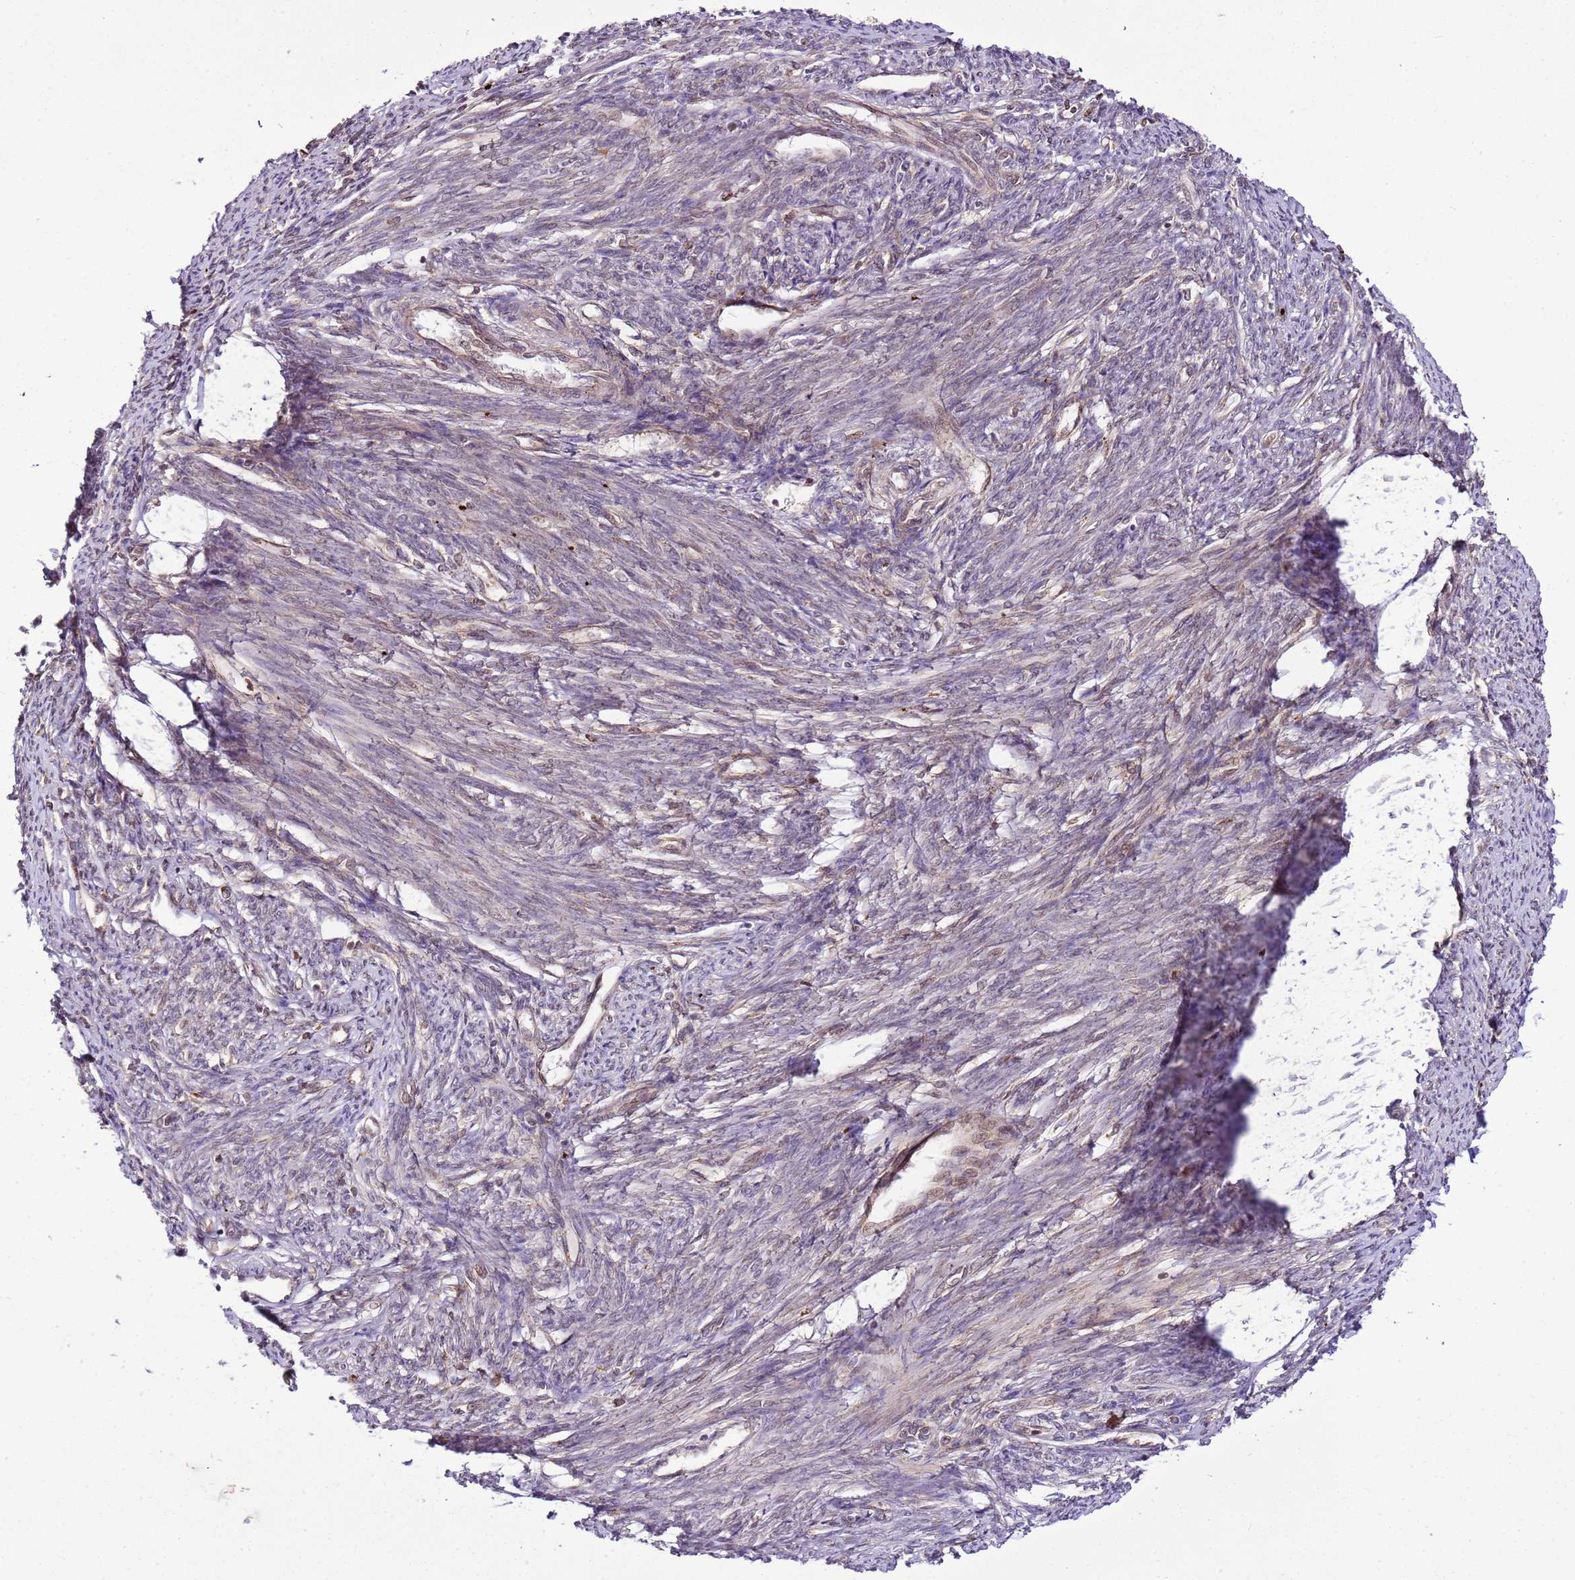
{"staining": {"intensity": "weak", "quantity": "25%-75%", "location": "cytoplasmic/membranous,nuclear"}, "tissue": "smooth muscle", "cell_type": "Smooth muscle cells", "image_type": "normal", "snomed": [{"axis": "morphology", "description": "Normal tissue, NOS"}, {"axis": "topography", "description": "Smooth muscle"}, {"axis": "topography", "description": "Uterus"}], "caption": "DAB immunohistochemical staining of normal human smooth muscle exhibits weak cytoplasmic/membranous,nuclear protein positivity in approximately 25%-75% of smooth muscle cells. (Stains: DAB in brown, nuclei in blue, Microscopy: brightfield microscopy at high magnification).", "gene": "RASA3", "patient": {"sex": "female", "age": 59}}